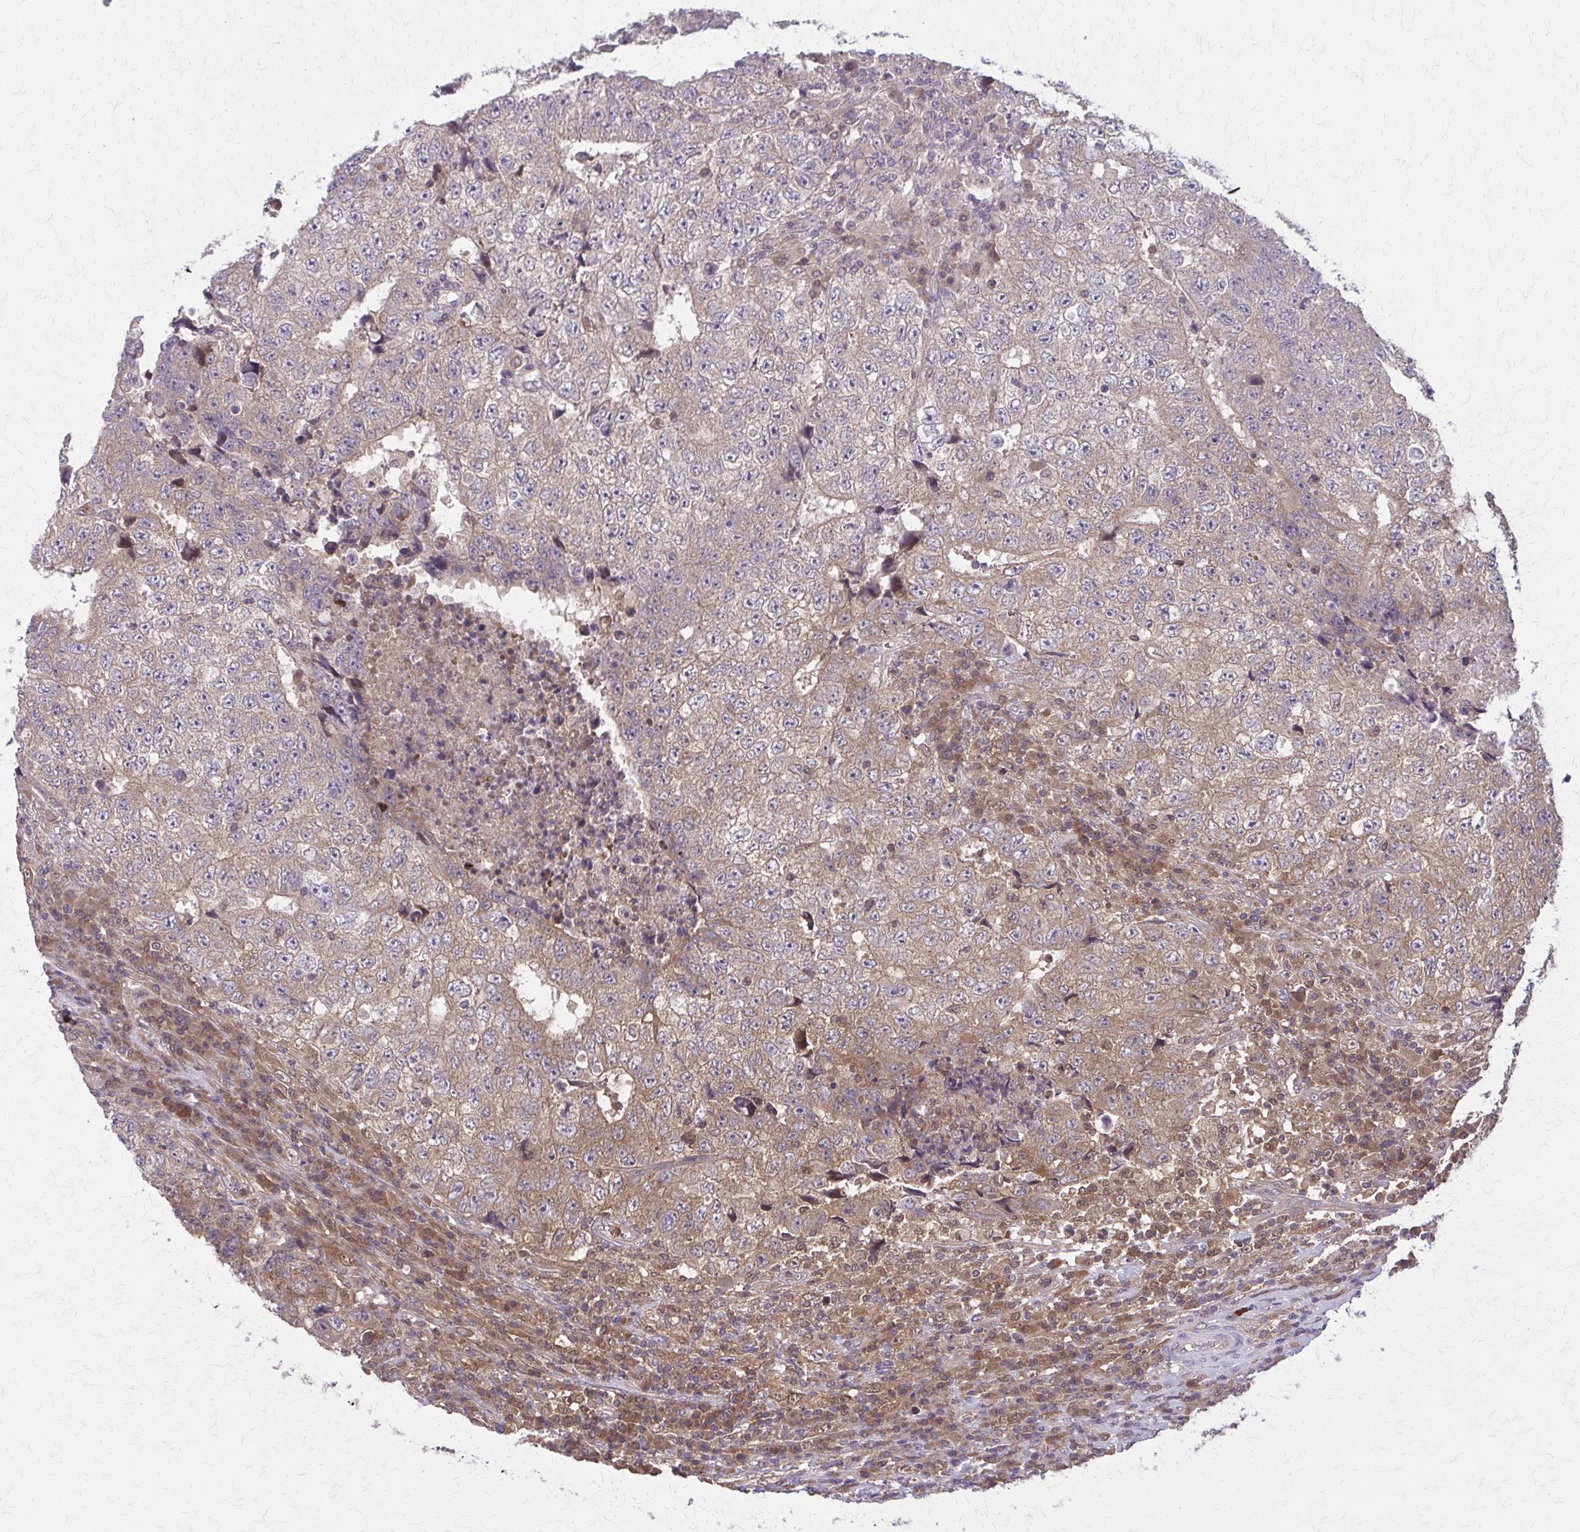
{"staining": {"intensity": "moderate", "quantity": ">75%", "location": "cytoplasmic/membranous"}, "tissue": "testis cancer", "cell_type": "Tumor cells", "image_type": "cancer", "snomed": [{"axis": "morphology", "description": "Necrosis, NOS"}, {"axis": "morphology", "description": "Carcinoma, Embryonal, NOS"}, {"axis": "topography", "description": "Testis"}], "caption": "This is a histology image of IHC staining of testis cancer (embryonal carcinoma), which shows moderate expression in the cytoplasmic/membranous of tumor cells.", "gene": "NRBF2", "patient": {"sex": "male", "age": 19}}